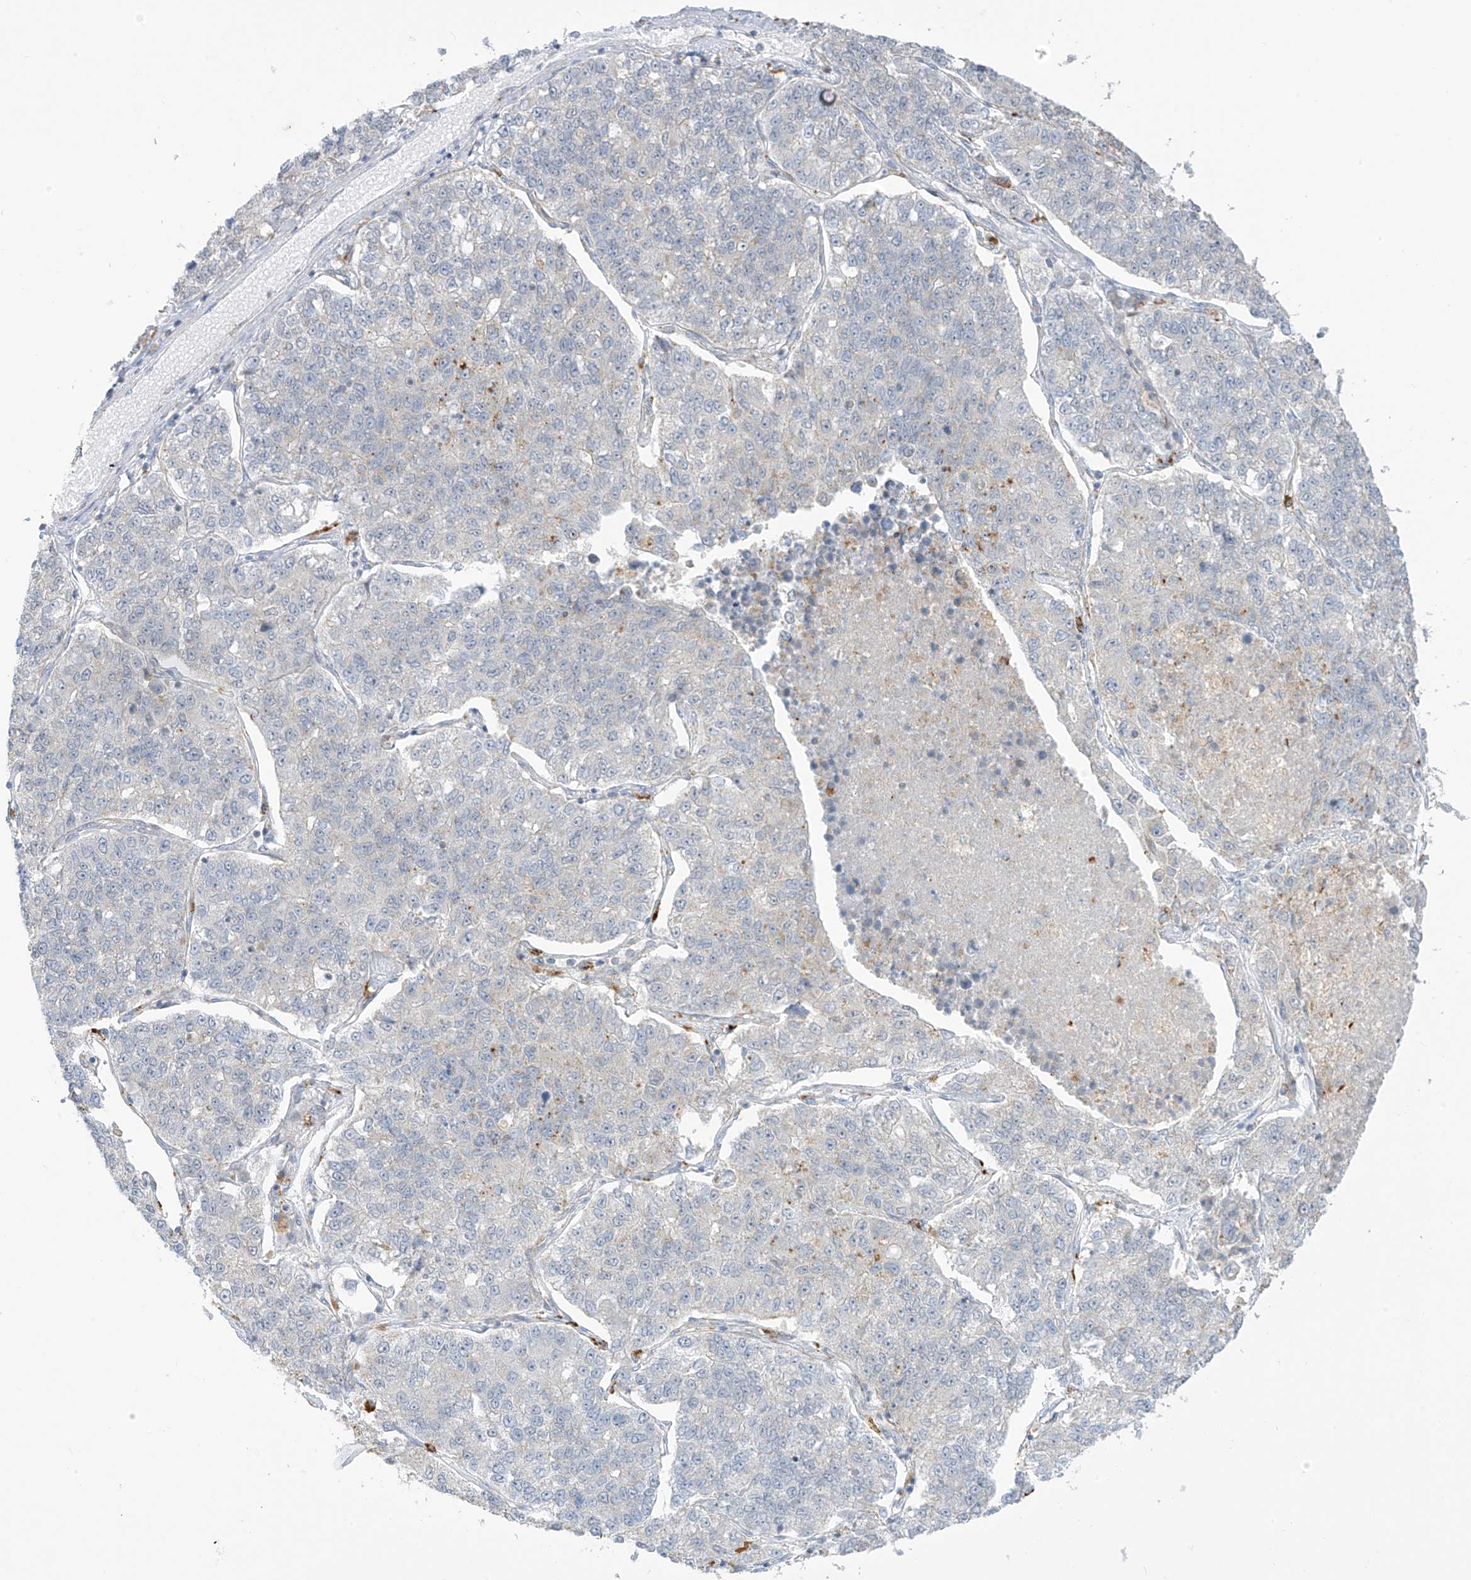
{"staining": {"intensity": "negative", "quantity": "none", "location": "none"}, "tissue": "lung cancer", "cell_type": "Tumor cells", "image_type": "cancer", "snomed": [{"axis": "morphology", "description": "Adenocarcinoma, NOS"}, {"axis": "topography", "description": "Lung"}], "caption": "IHC image of neoplastic tissue: human adenocarcinoma (lung) stained with DAB demonstrates no significant protein staining in tumor cells.", "gene": "HS6ST2", "patient": {"sex": "male", "age": 49}}